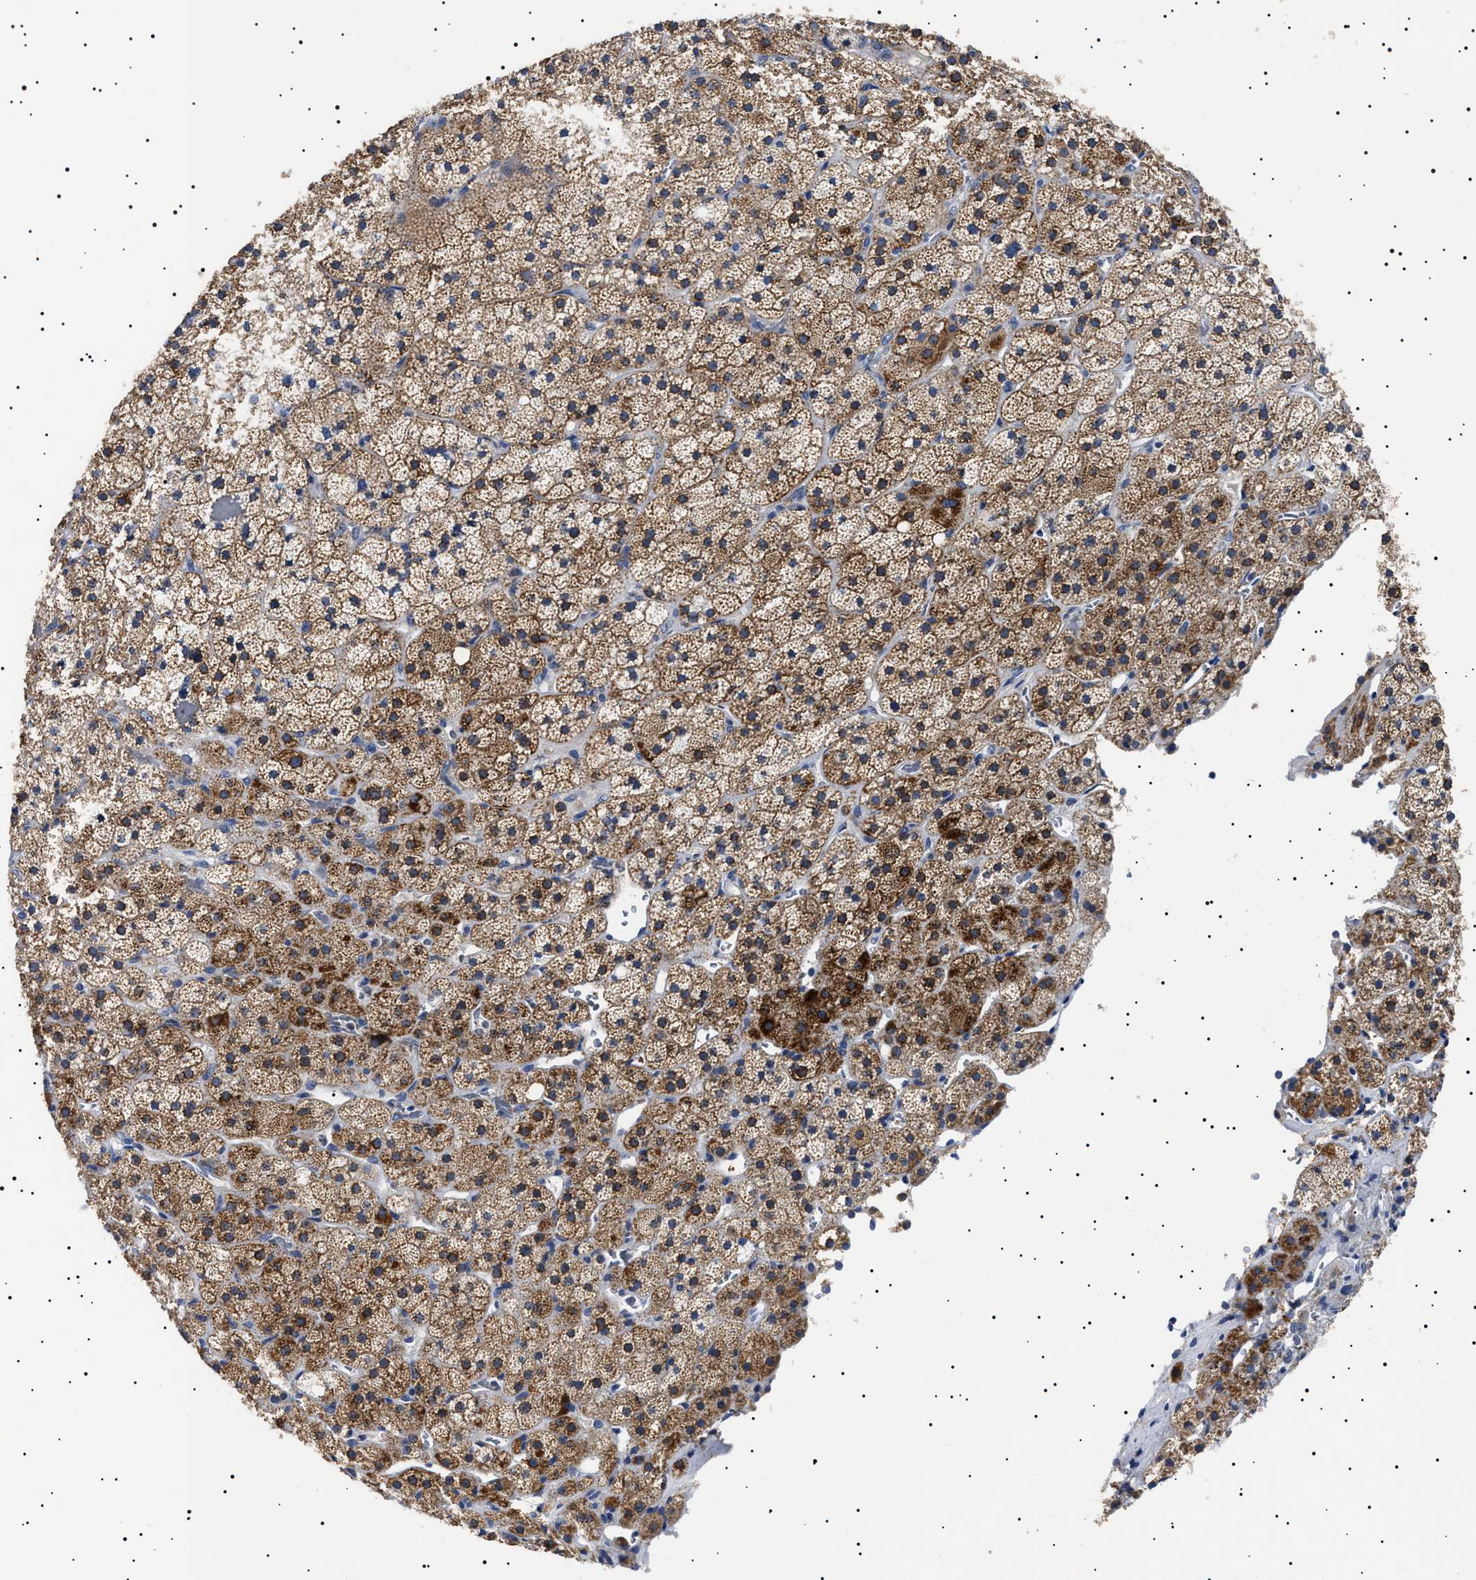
{"staining": {"intensity": "strong", "quantity": ">75%", "location": "cytoplasmic/membranous"}, "tissue": "adrenal gland", "cell_type": "Glandular cells", "image_type": "normal", "snomed": [{"axis": "morphology", "description": "Normal tissue, NOS"}, {"axis": "topography", "description": "Adrenal gland"}], "caption": "Immunohistochemistry of unremarkable human adrenal gland shows high levels of strong cytoplasmic/membranous expression in about >75% of glandular cells.", "gene": "CHRDL2", "patient": {"sex": "male", "age": 57}}